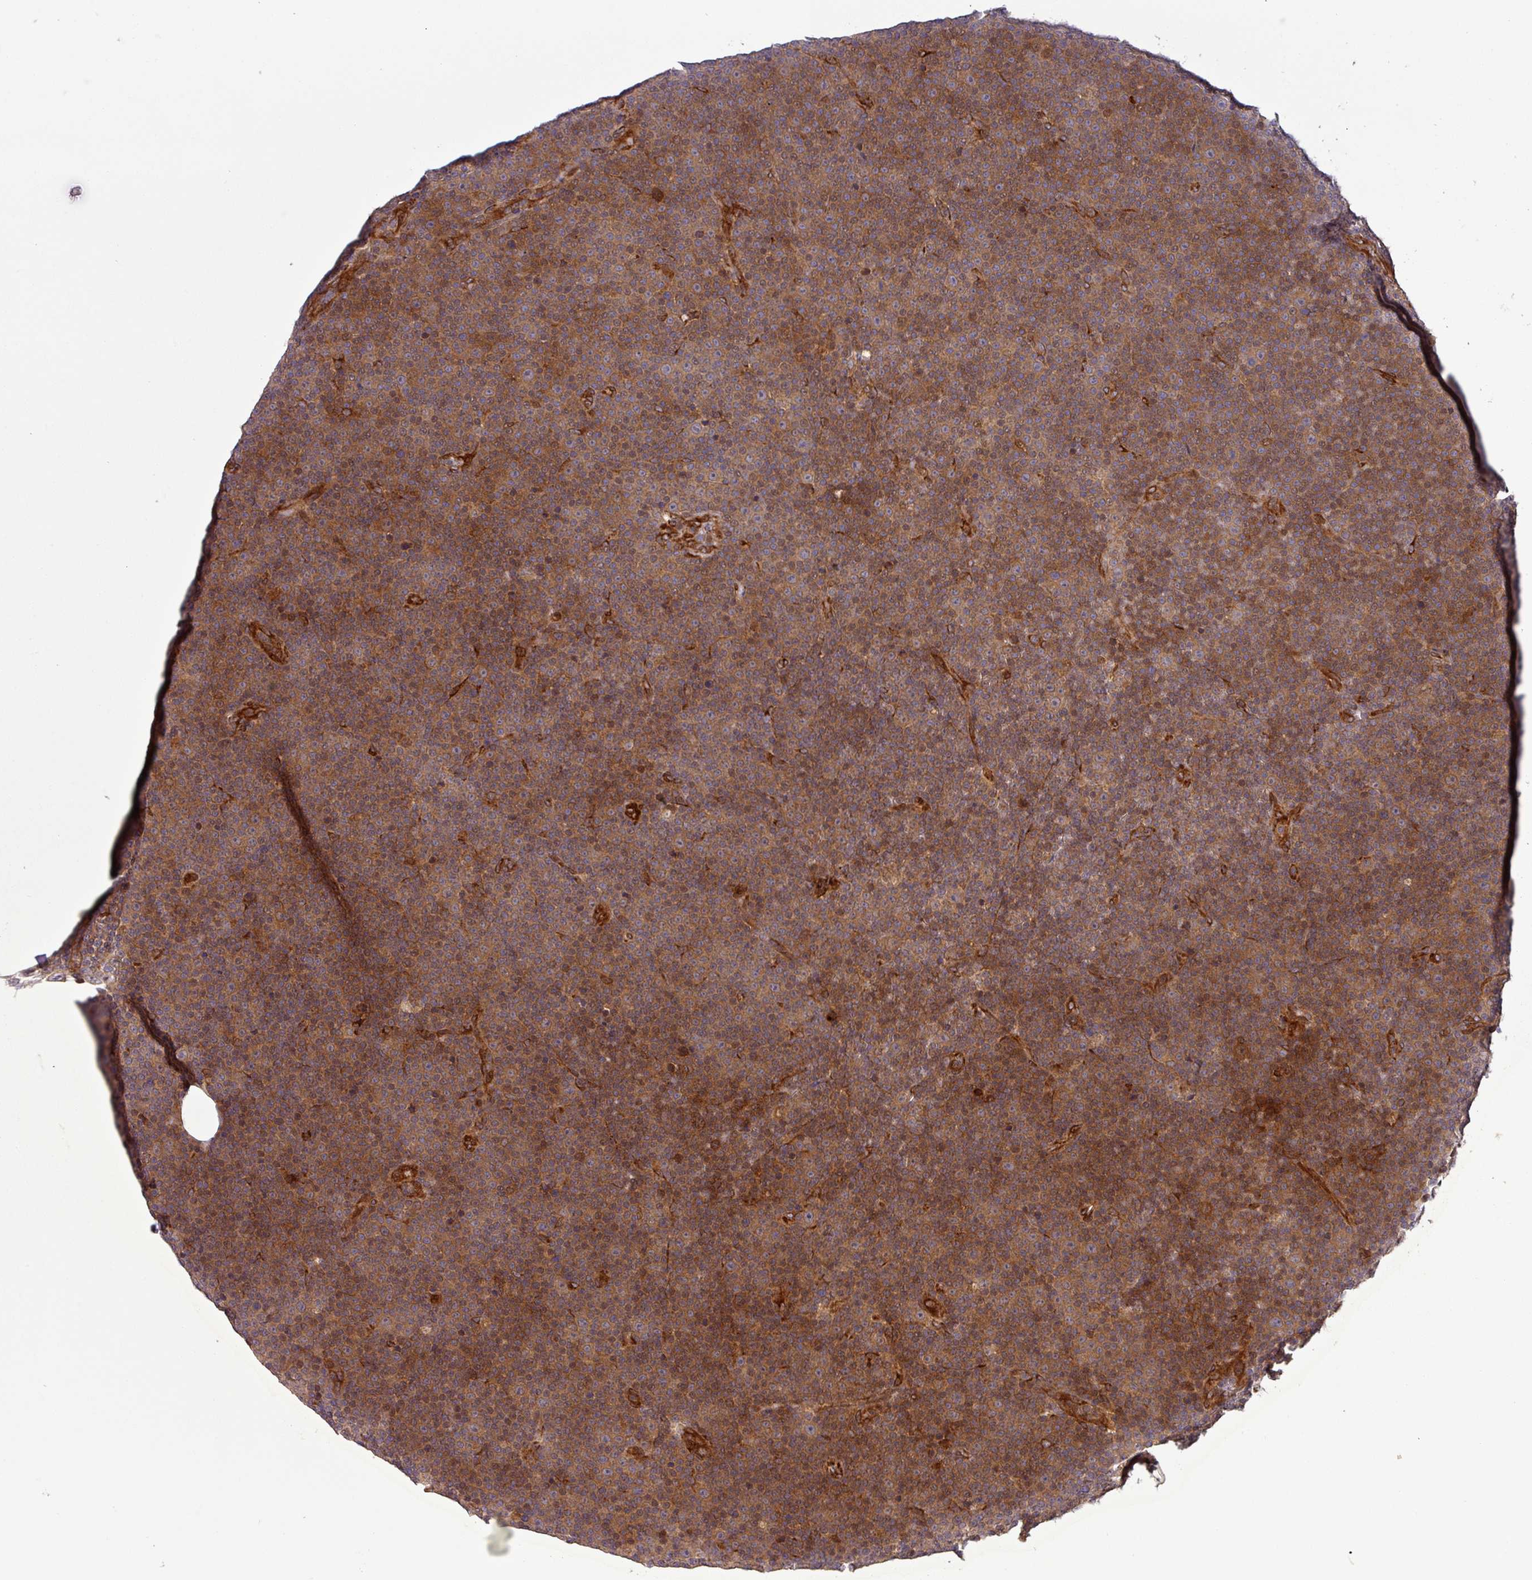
{"staining": {"intensity": "moderate", "quantity": ">75%", "location": "cytoplasmic/membranous"}, "tissue": "lymphoma", "cell_type": "Tumor cells", "image_type": "cancer", "snomed": [{"axis": "morphology", "description": "Malignant lymphoma, non-Hodgkin's type, Low grade"}, {"axis": "topography", "description": "Lymph node"}], "caption": "Low-grade malignant lymphoma, non-Hodgkin's type stained with a brown dye exhibits moderate cytoplasmic/membranous positive positivity in approximately >75% of tumor cells.", "gene": "ART1", "patient": {"sex": "female", "age": 67}}